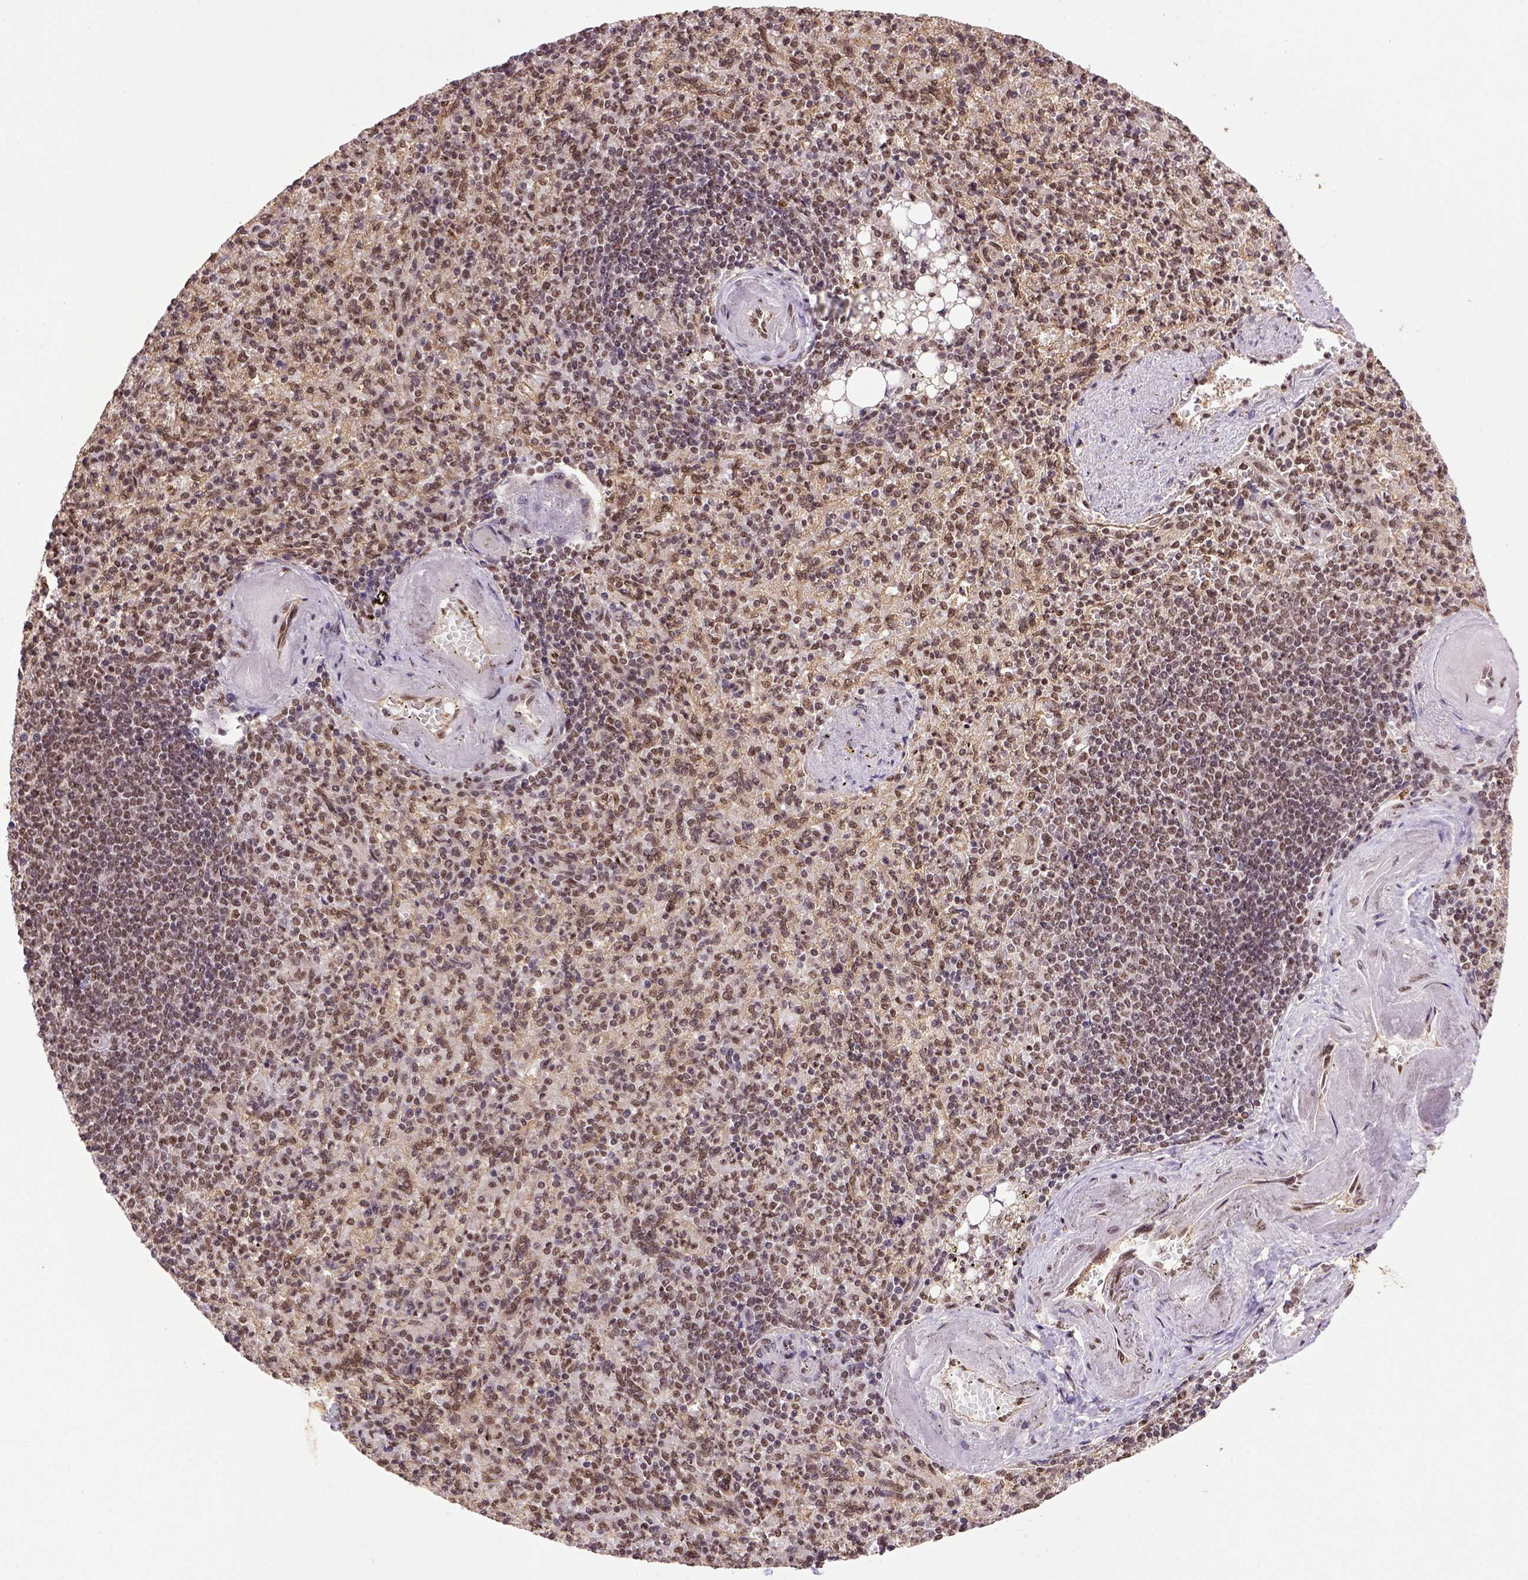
{"staining": {"intensity": "strong", "quantity": ">75%", "location": "nuclear"}, "tissue": "spleen", "cell_type": "Cells in red pulp", "image_type": "normal", "snomed": [{"axis": "morphology", "description": "Normal tissue, NOS"}, {"axis": "topography", "description": "Spleen"}], "caption": "A histopathology image of human spleen stained for a protein displays strong nuclear brown staining in cells in red pulp. Immunohistochemistry stains the protein of interest in brown and the nuclei are stained blue.", "gene": "PPIG", "patient": {"sex": "female", "age": 74}}